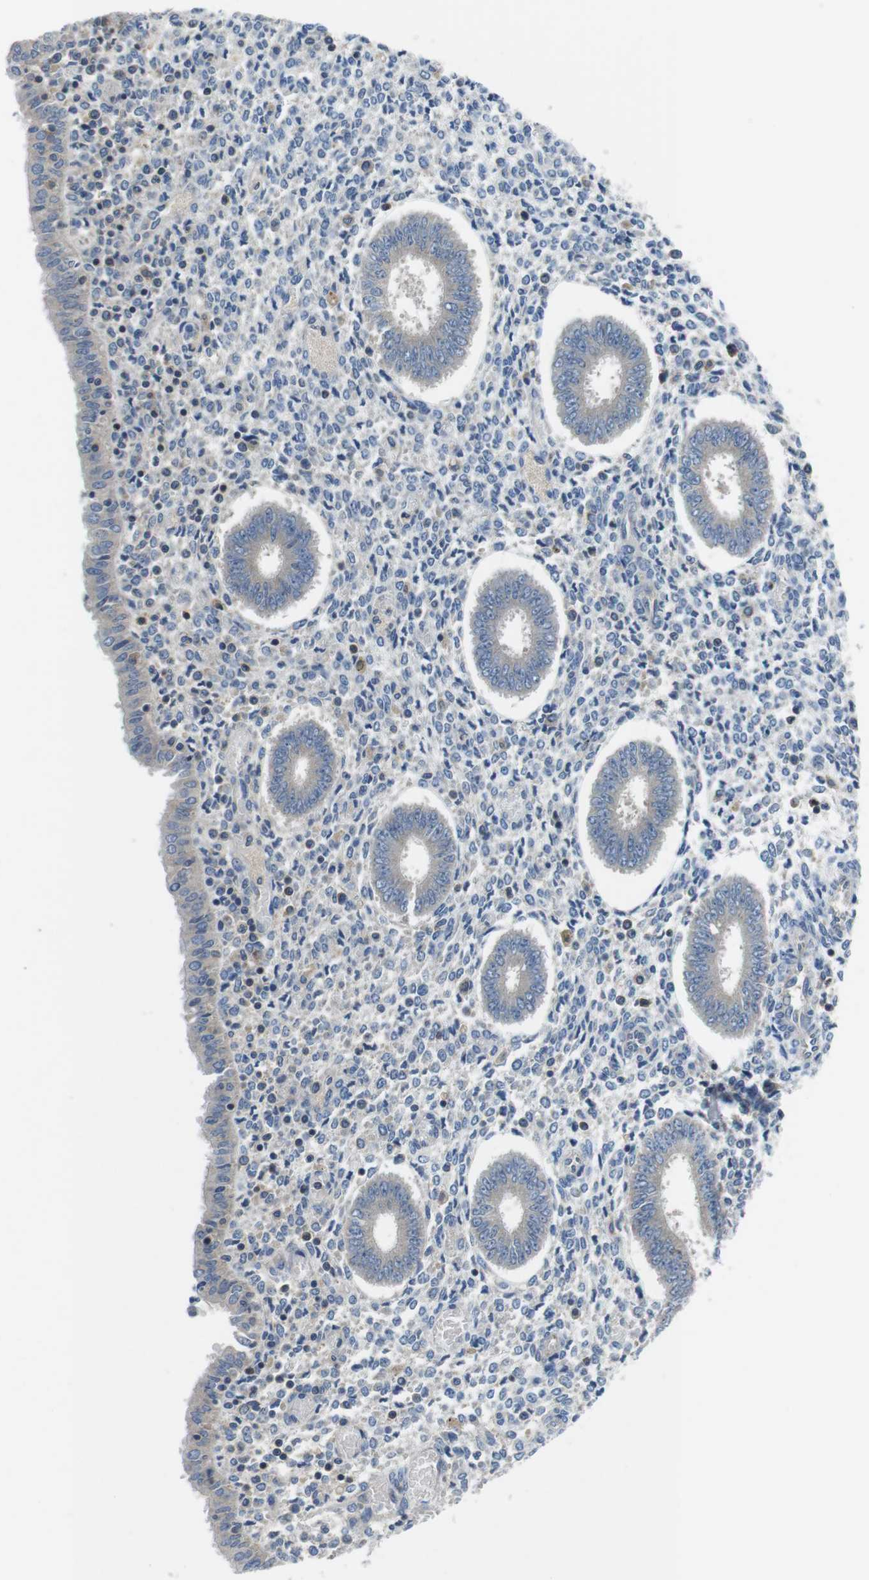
{"staining": {"intensity": "negative", "quantity": "none", "location": "none"}, "tissue": "endometrium", "cell_type": "Cells in endometrial stroma", "image_type": "normal", "snomed": [{"axis": "morphology", "description": "Normal tissue, NOS"}, {"axis": "topography", "description": "Endometrium"}], "caption": "This is an immunohistochemistry (IHC) photomicrograph of unremarkable endometrium. There is no positivity in cells in endometrial stroma.", "gene": "PIK3CD", "patient": {"sex": "female", "age": 35}}